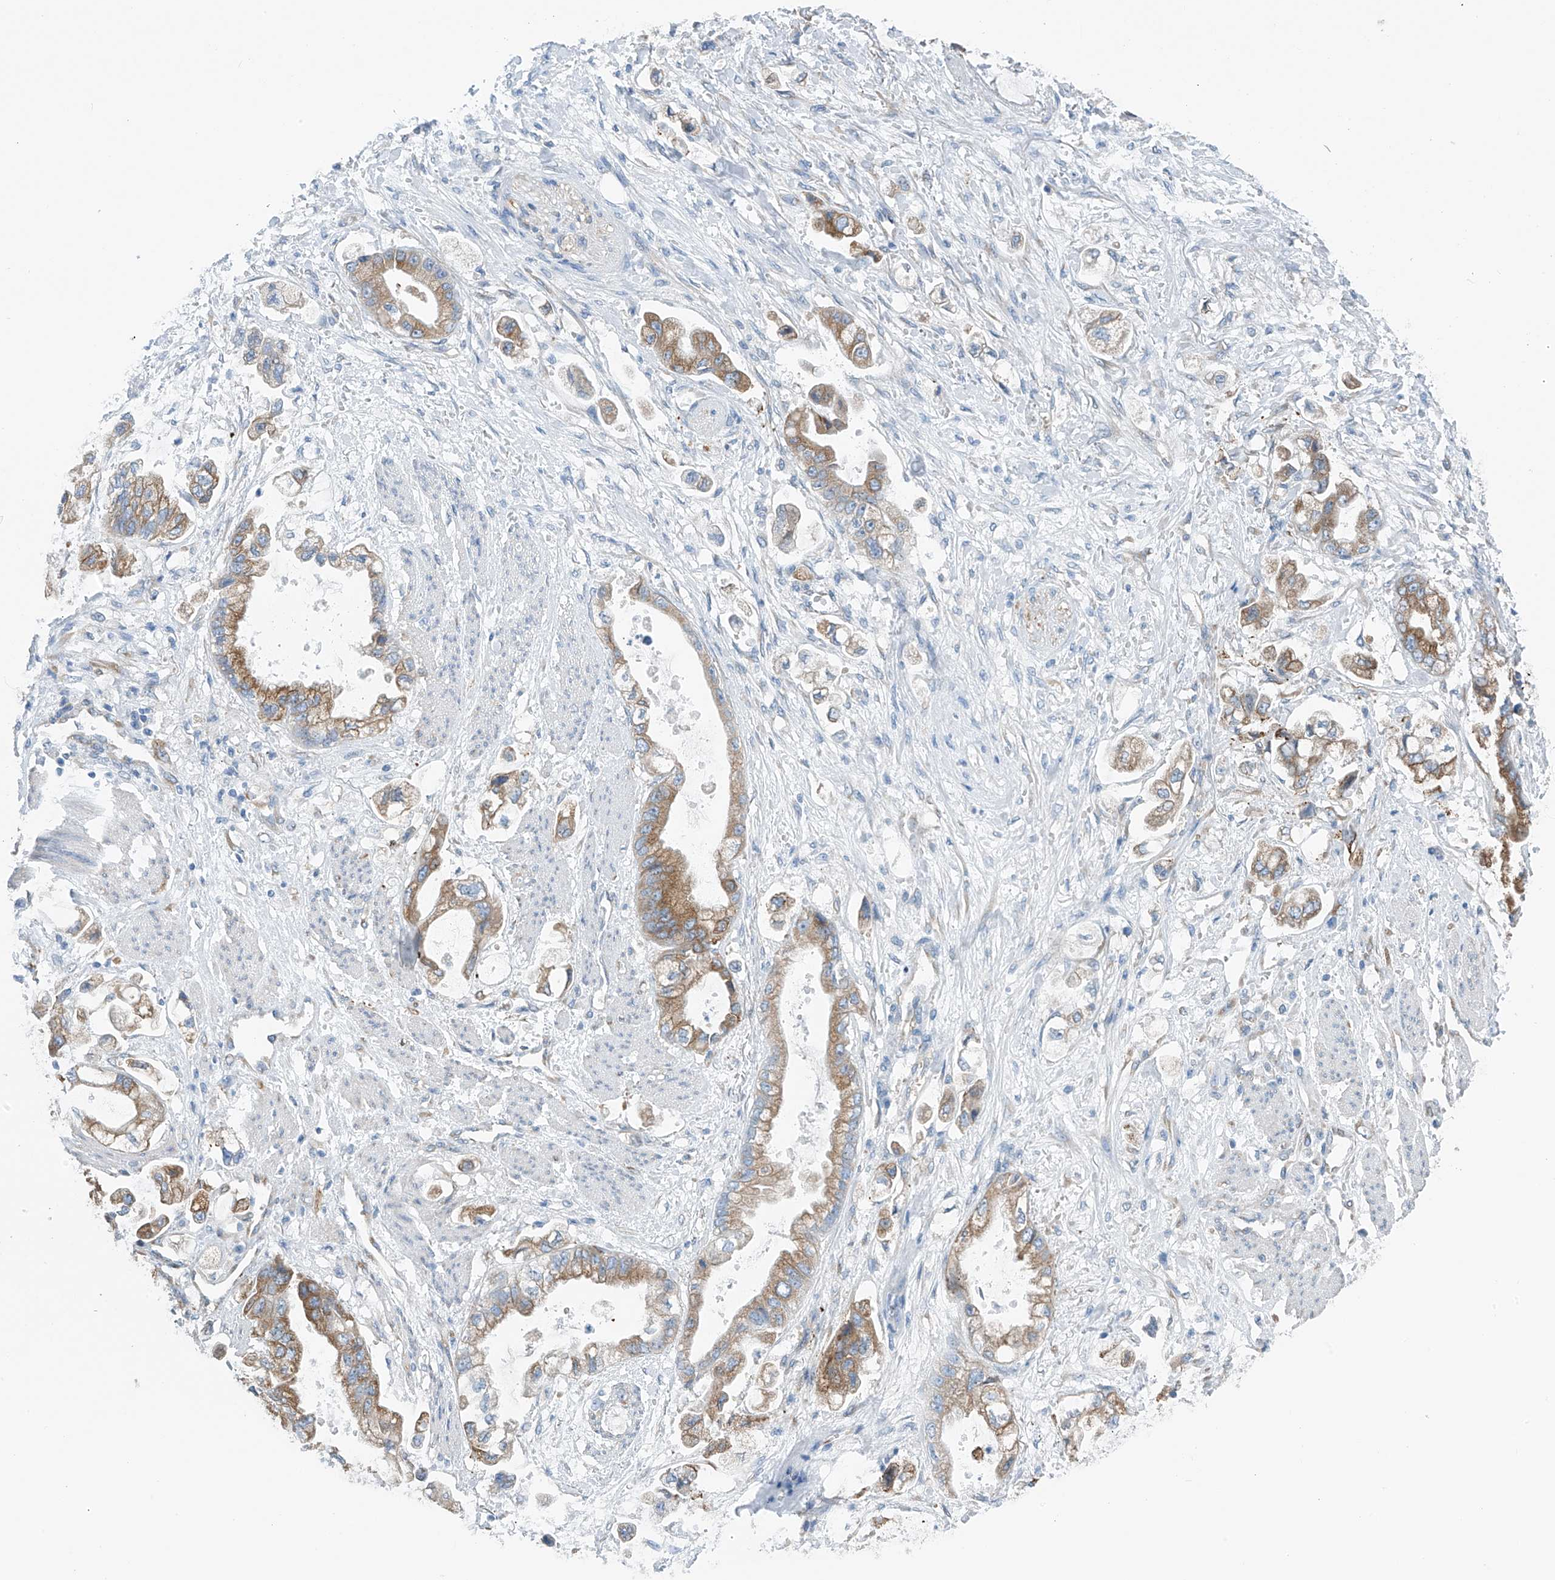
{"staining": {"intensity": "moderate", "quantity": ">75%", "location": "cytoplasmic/membranous"}, "tissue": "stomach cancer", "cell_type": "Tumor cells", "image_type": "cancer", "snomed": [{"axis": "morphology", "description": "Adenocarcinoma, NOS"}, {"axis": "topography", "description": "Stomach"}], "caption": "A brown stain shows moderate cytoplasmic/membranous staining of a protein in stomach cancer tumor cells.", "gene": "RCN2", "patient": {"sex": "male", "age": 62}}